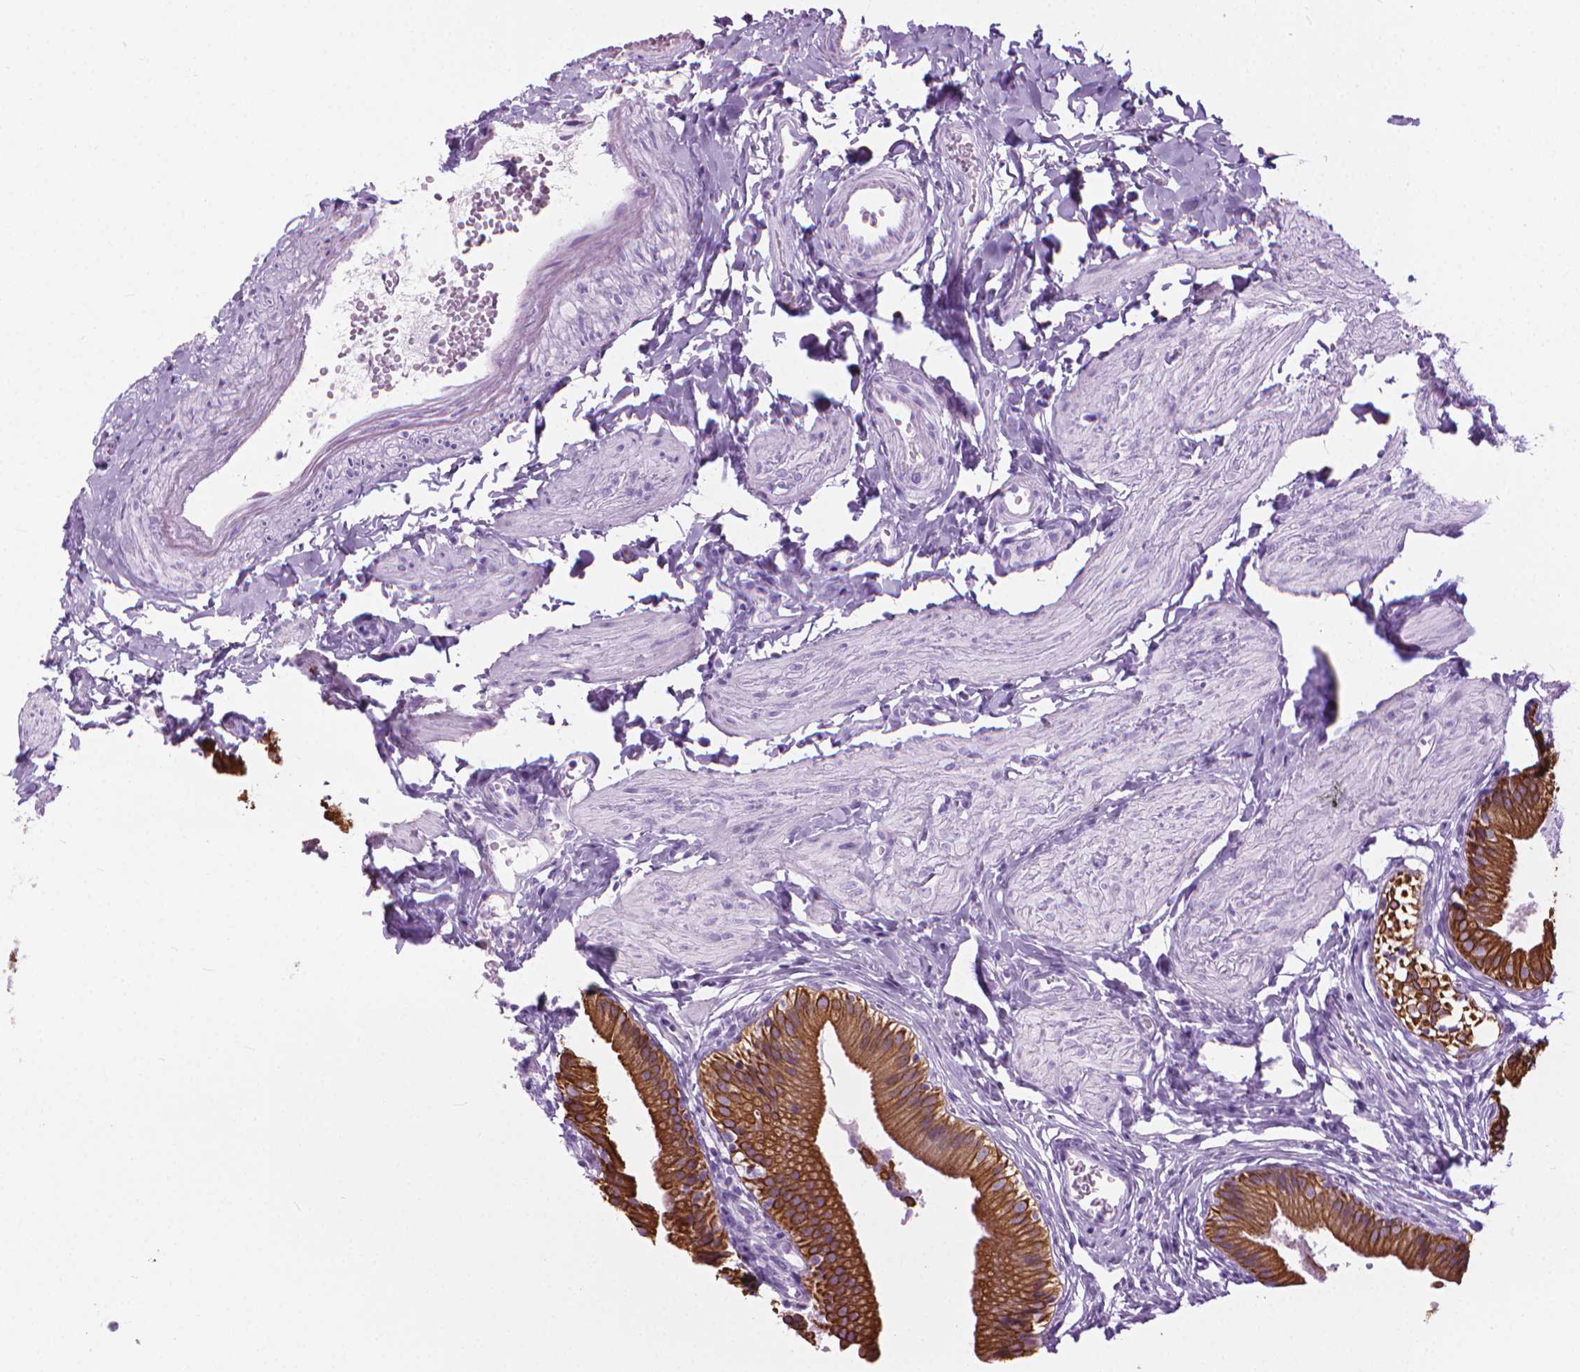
{"staining": {"intensity": "strong", "quantity": ">75%", "location": "cytoplasmic/membranous"}, "tissue": "gallbladder", "cell_type": "Glandular cells", "image_type": "normal", "snomed": [{"axis": "morphology", "description": "Normal tissue, NOS"}, {"axis": "topography", "description": "Gallbladder"}], "caption": "High-magnification brightfield microscopy of unremarkable gallbladder stained with DAB (3,3'-diaminobenzidine) (brown) and counterstained with hematoxylin (blue). glandular cells exhibit strong cytoplasmic/membranous expression is present in approximately>75% of cells.", "gene": "HTR2B", "patient": {"sex": "female", "age": 47}}